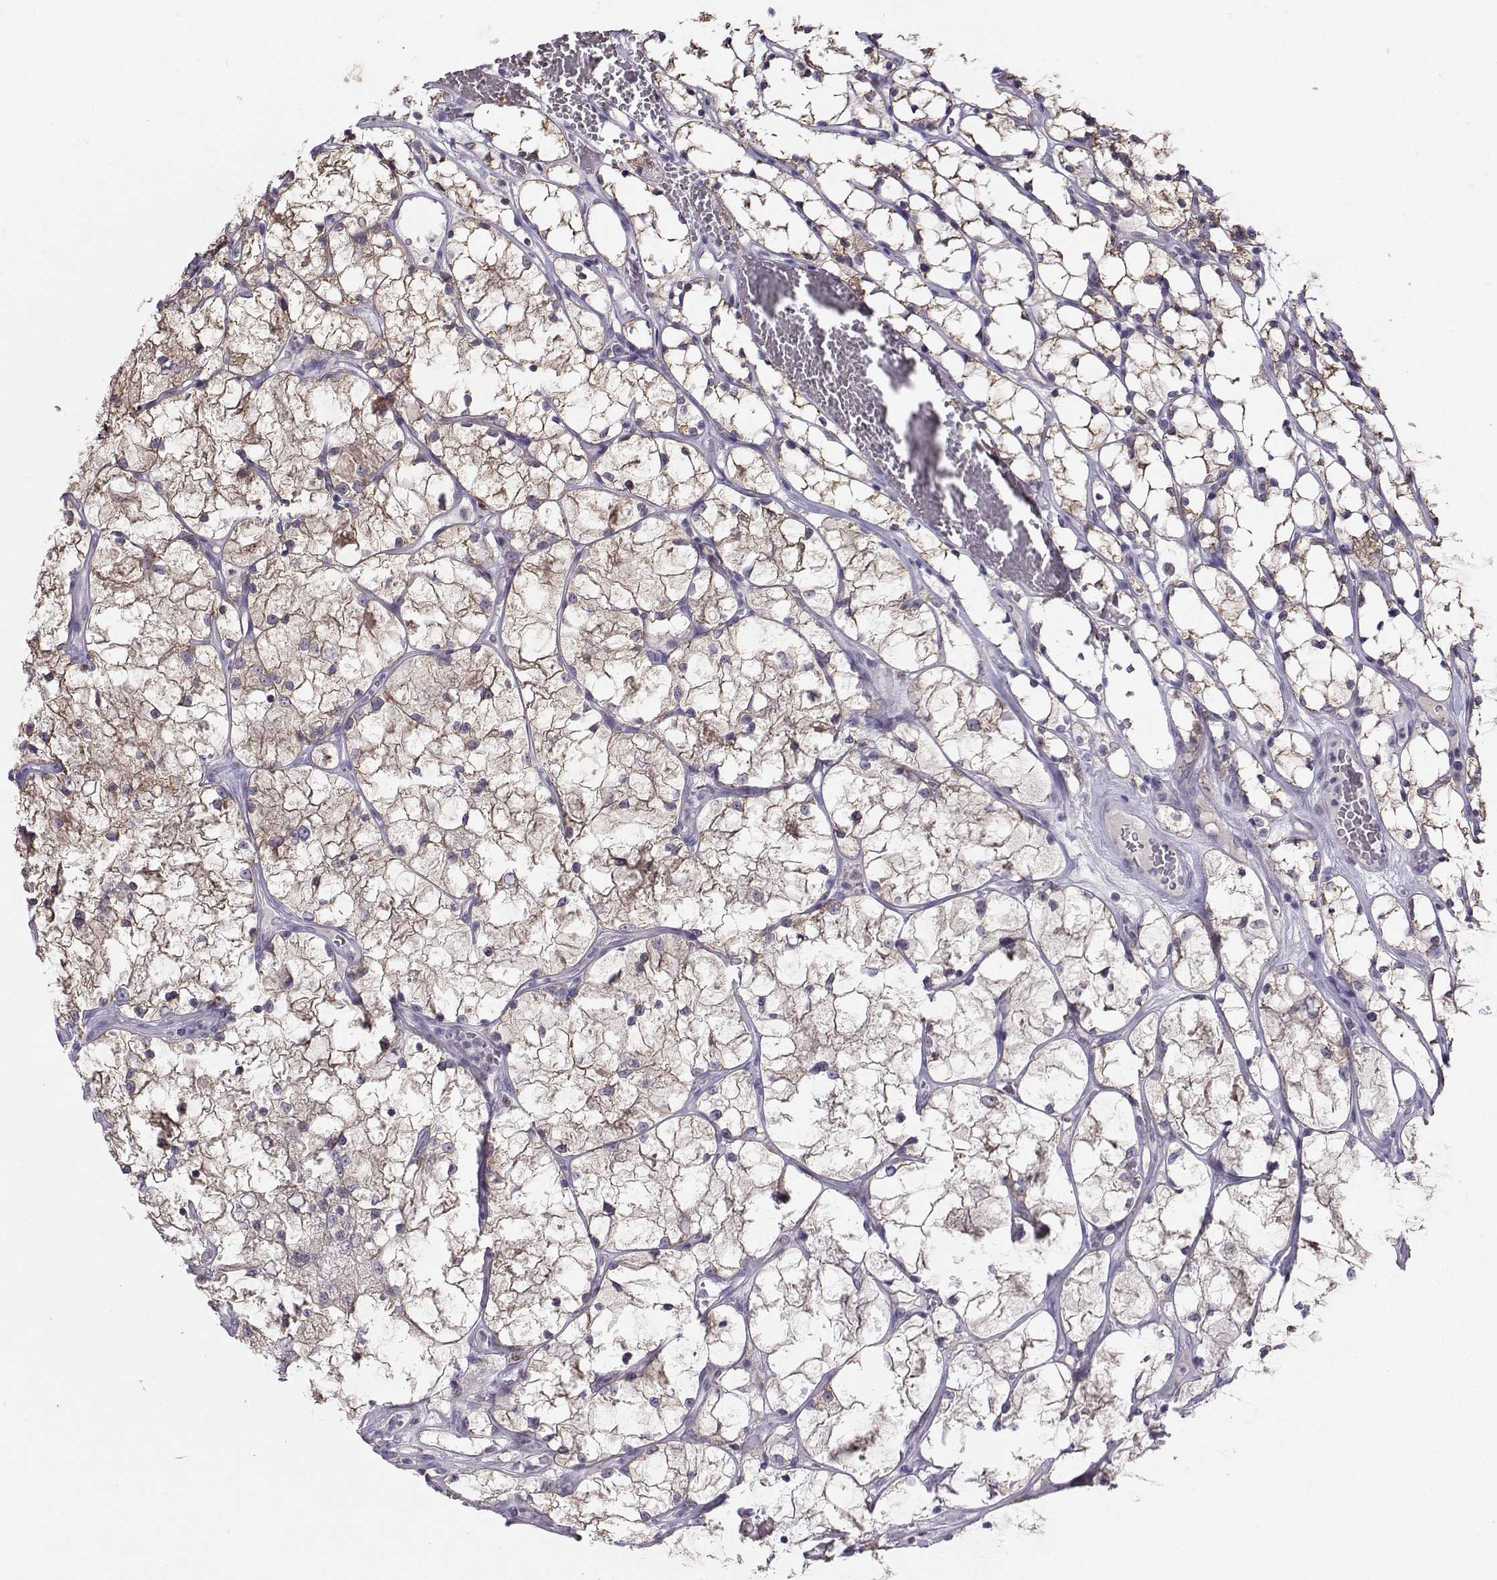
{"staining": {"intensity": "moderate", "quantity": ">75%", "location": "cytoplasmic/membranous"}, "tissue": "renal cancer", "cell_type": "Tumor cells", "image_type": "cancer", "snomed": [{"axis": "morphology", "description": "Adenocarcinoma, NOS"}, {"axis": "topography", "description": "Kidney"}], "caption": "An image of human renal cancer (adenocarcinoma) stained for a protein shows moderate cytoplasmic/membranous brown staining in tumor cells. (DAB = brown stain, brightfield microscopy at high magnification).", "gene": "DCLK3", "patient": {"sex": "female", "age": 69}}